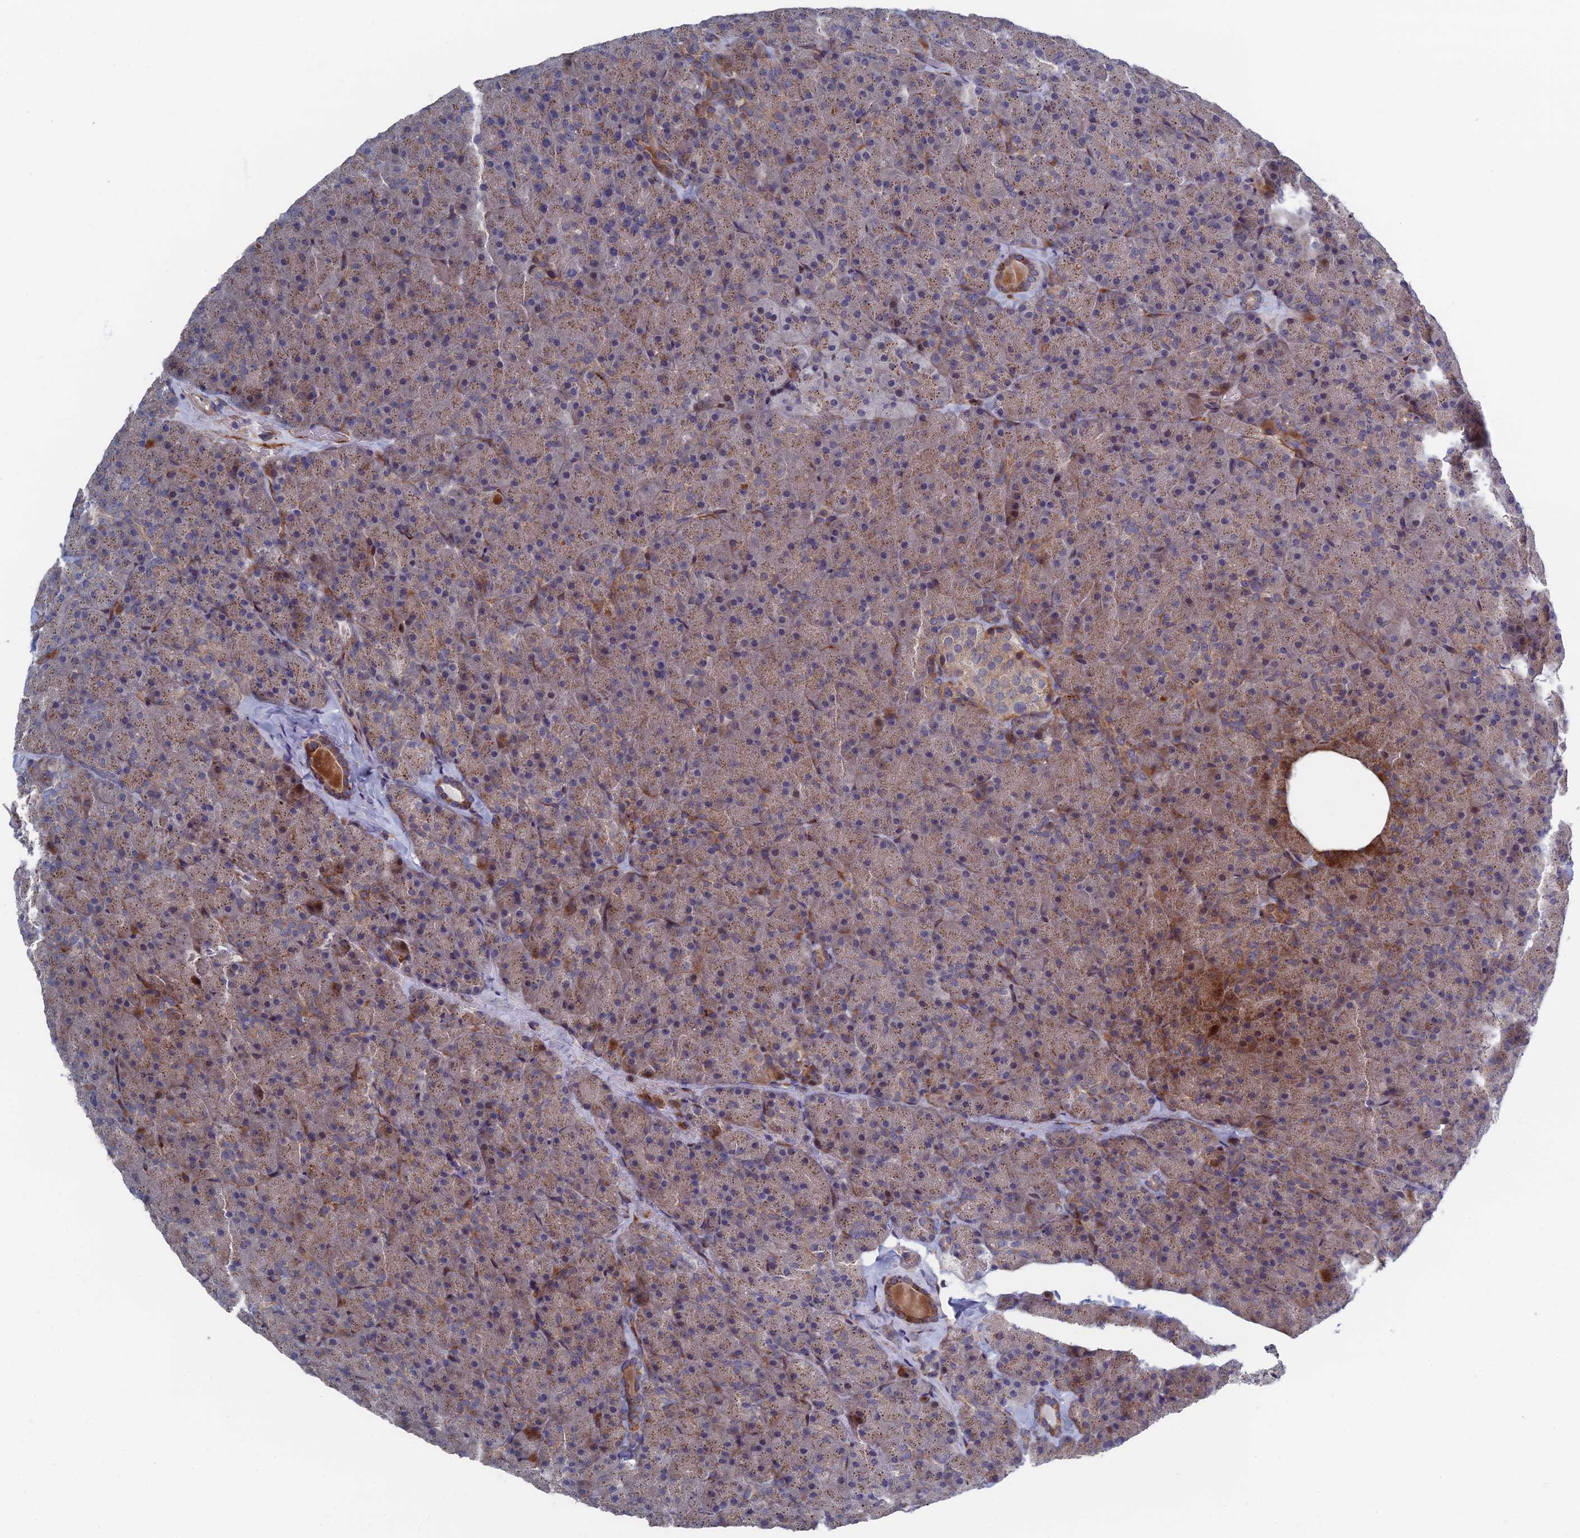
{"staining": {"intensity": "moderate", "quantity": "25%-75%", "location": "cytoplasmic/membranous"}, "tissue": "pancreas", "cell_type": "Exocrine glandular cells", "image_type": "normal", "snomed": [{"axis": "morphology", "description": "Normal tissue, NOS"}, {"axis": "topography", "description": "Pancreas"}], "caption": "Pancreas stained with DAB (3,3'-diaminobenzidine) immunohistochemistry (IHC) exhibits medium levels of moderate cytoplasmic/membranous expression in about 25%-75% of exocrine glandular cells.", "gene": "GTF2IRD1", "patient": {"sex": "male", "age": 36}}